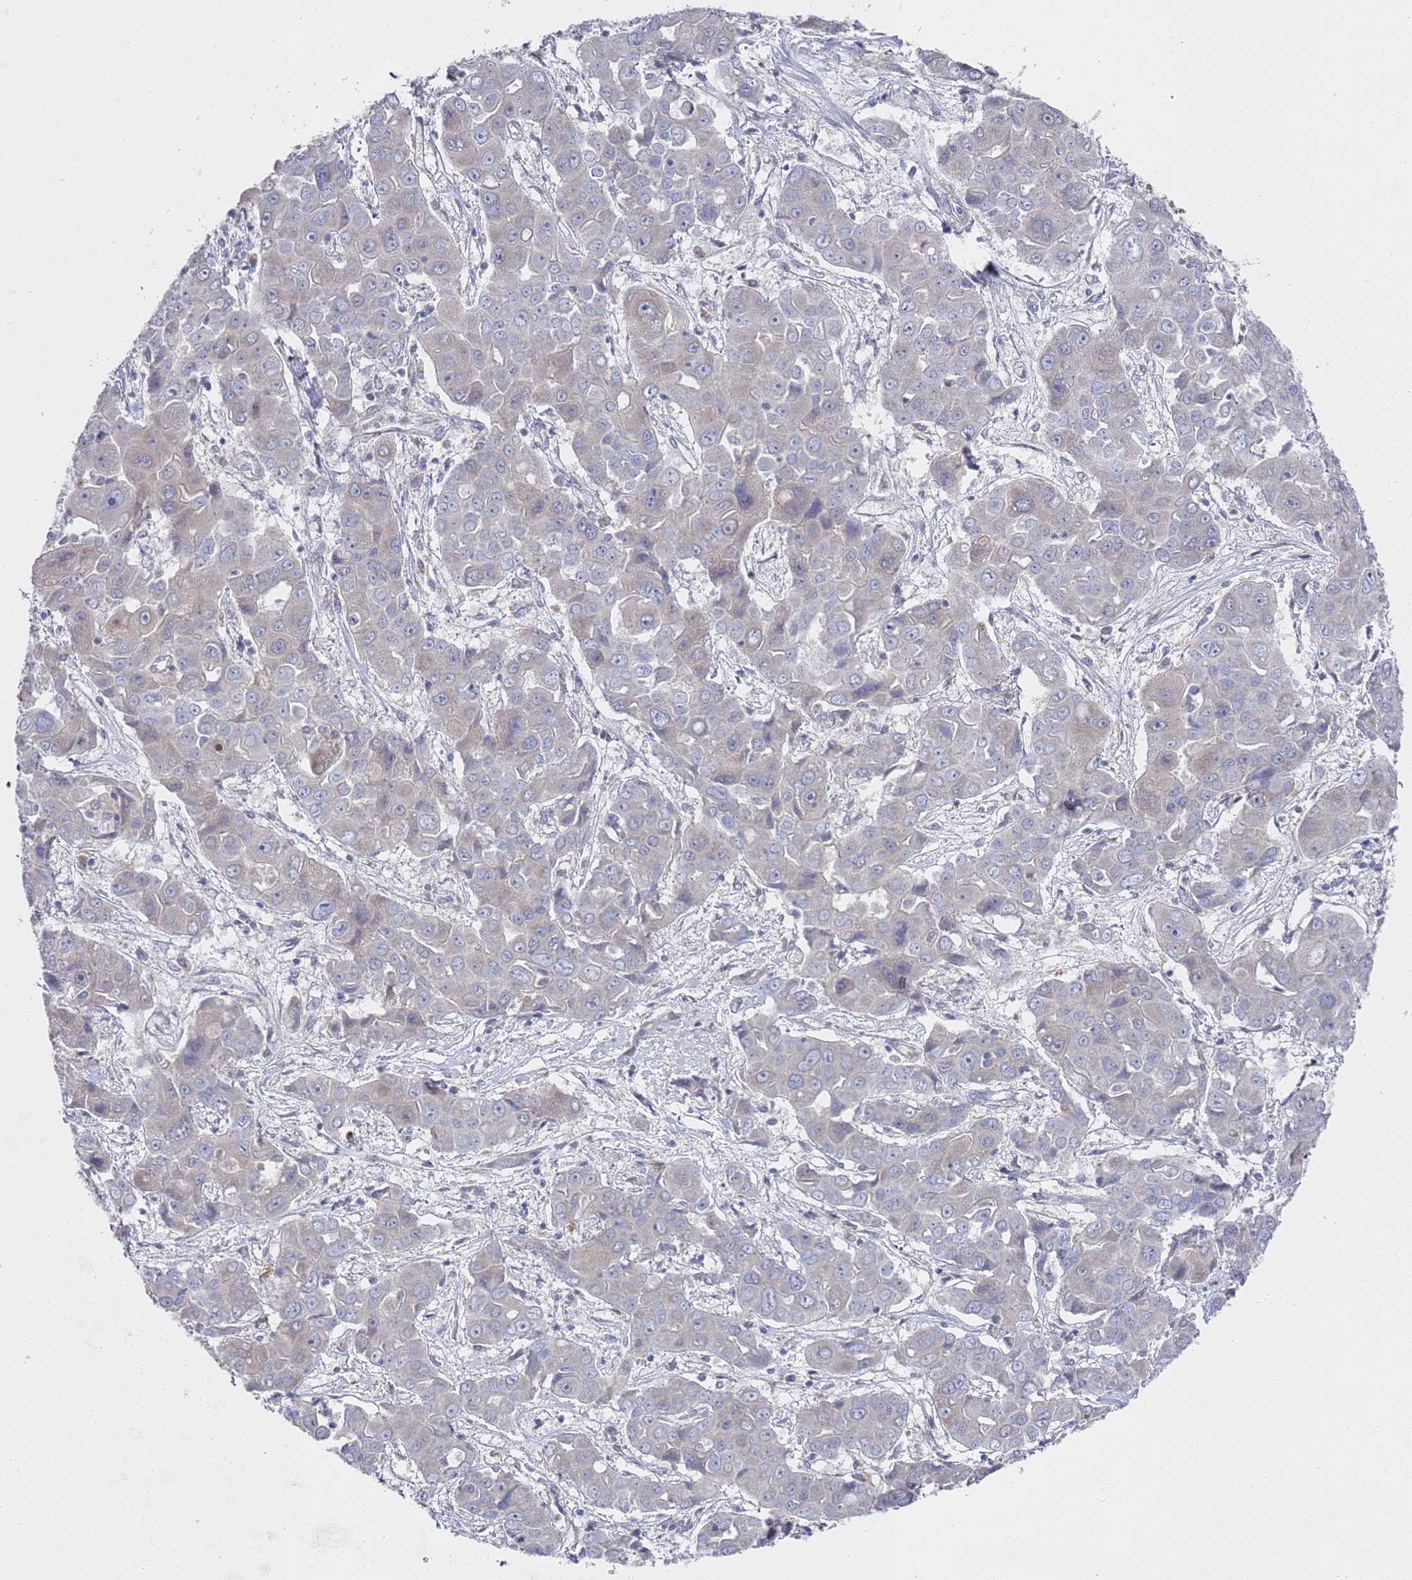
{"staining": {"intensity": "negative", "quantity": "none", "location": "none"}, "tissue": "liver cancer", "cell_type": "Tumor cells", "image_type": "cancer", "snomed": [{"axis": "morphology", "description": "Cholangiocarcinoma"}, {"axis": "topography", "description": "Liver"}], "caption": "A photomicrograph of human cholangiocarcinoma (liver) is negative for staining in tumor cells.", "gene": "NPEPPS", "patient": {"sex": "male", "age": 67}}